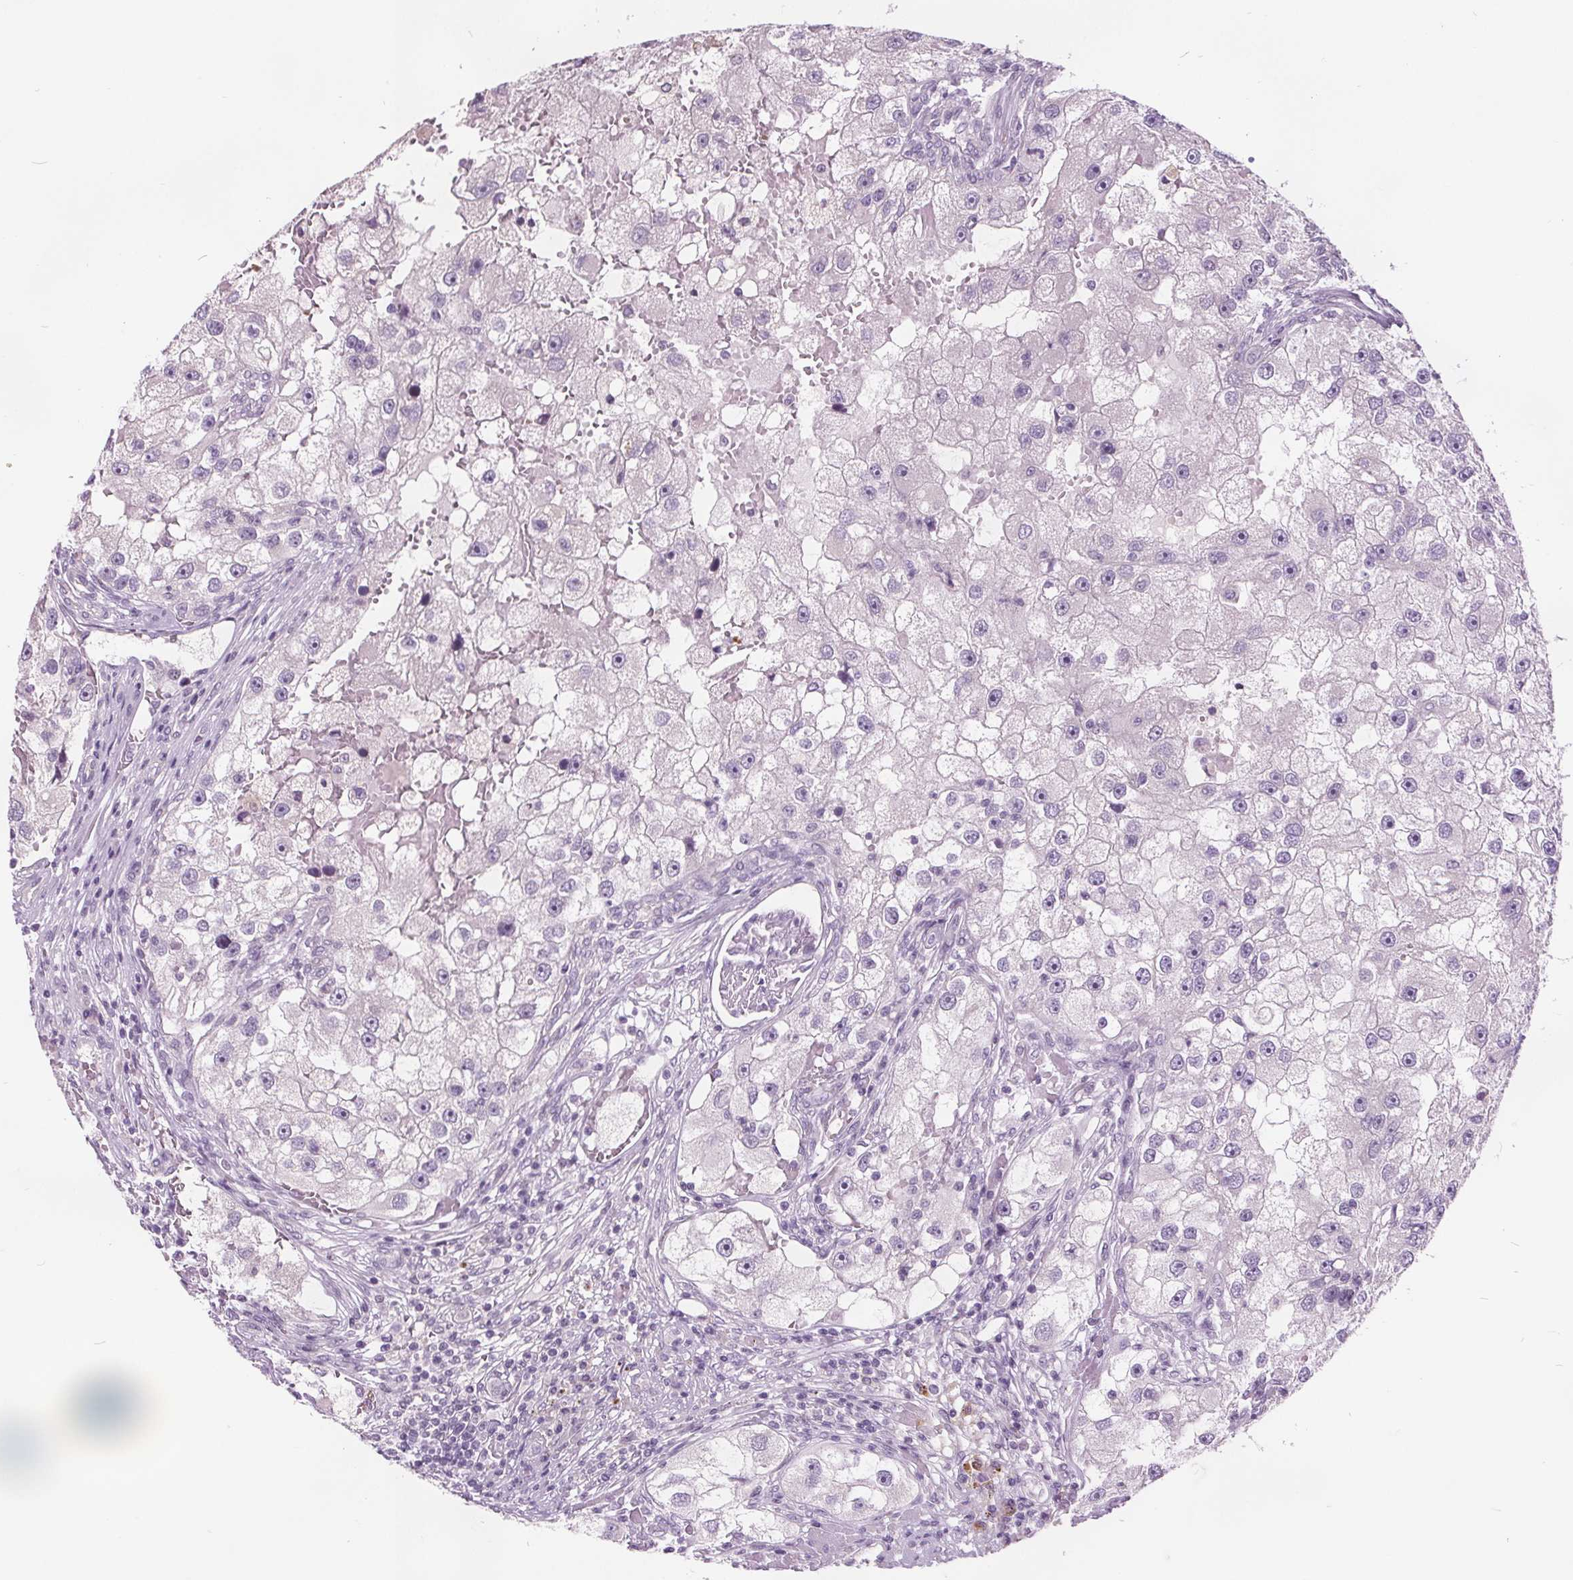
{"staining": {"intensity": "negative", "quantity": "none", "location": "none"}, "tissue": "renal cancer", "cell_type": "Tumor cells", "image_type": "cancer", "snomed": [{"axis": "morphology", "description": "Adenocarcinoma, NOS"}, {"axis": "topography", "description": "Kidney"}], "caption": "Renal cancer was stained to show a protein in brown. There is no significant staining in tumor cells.", "gene": "ACOX2", "patient": {"sex": "male", "age": 63}}